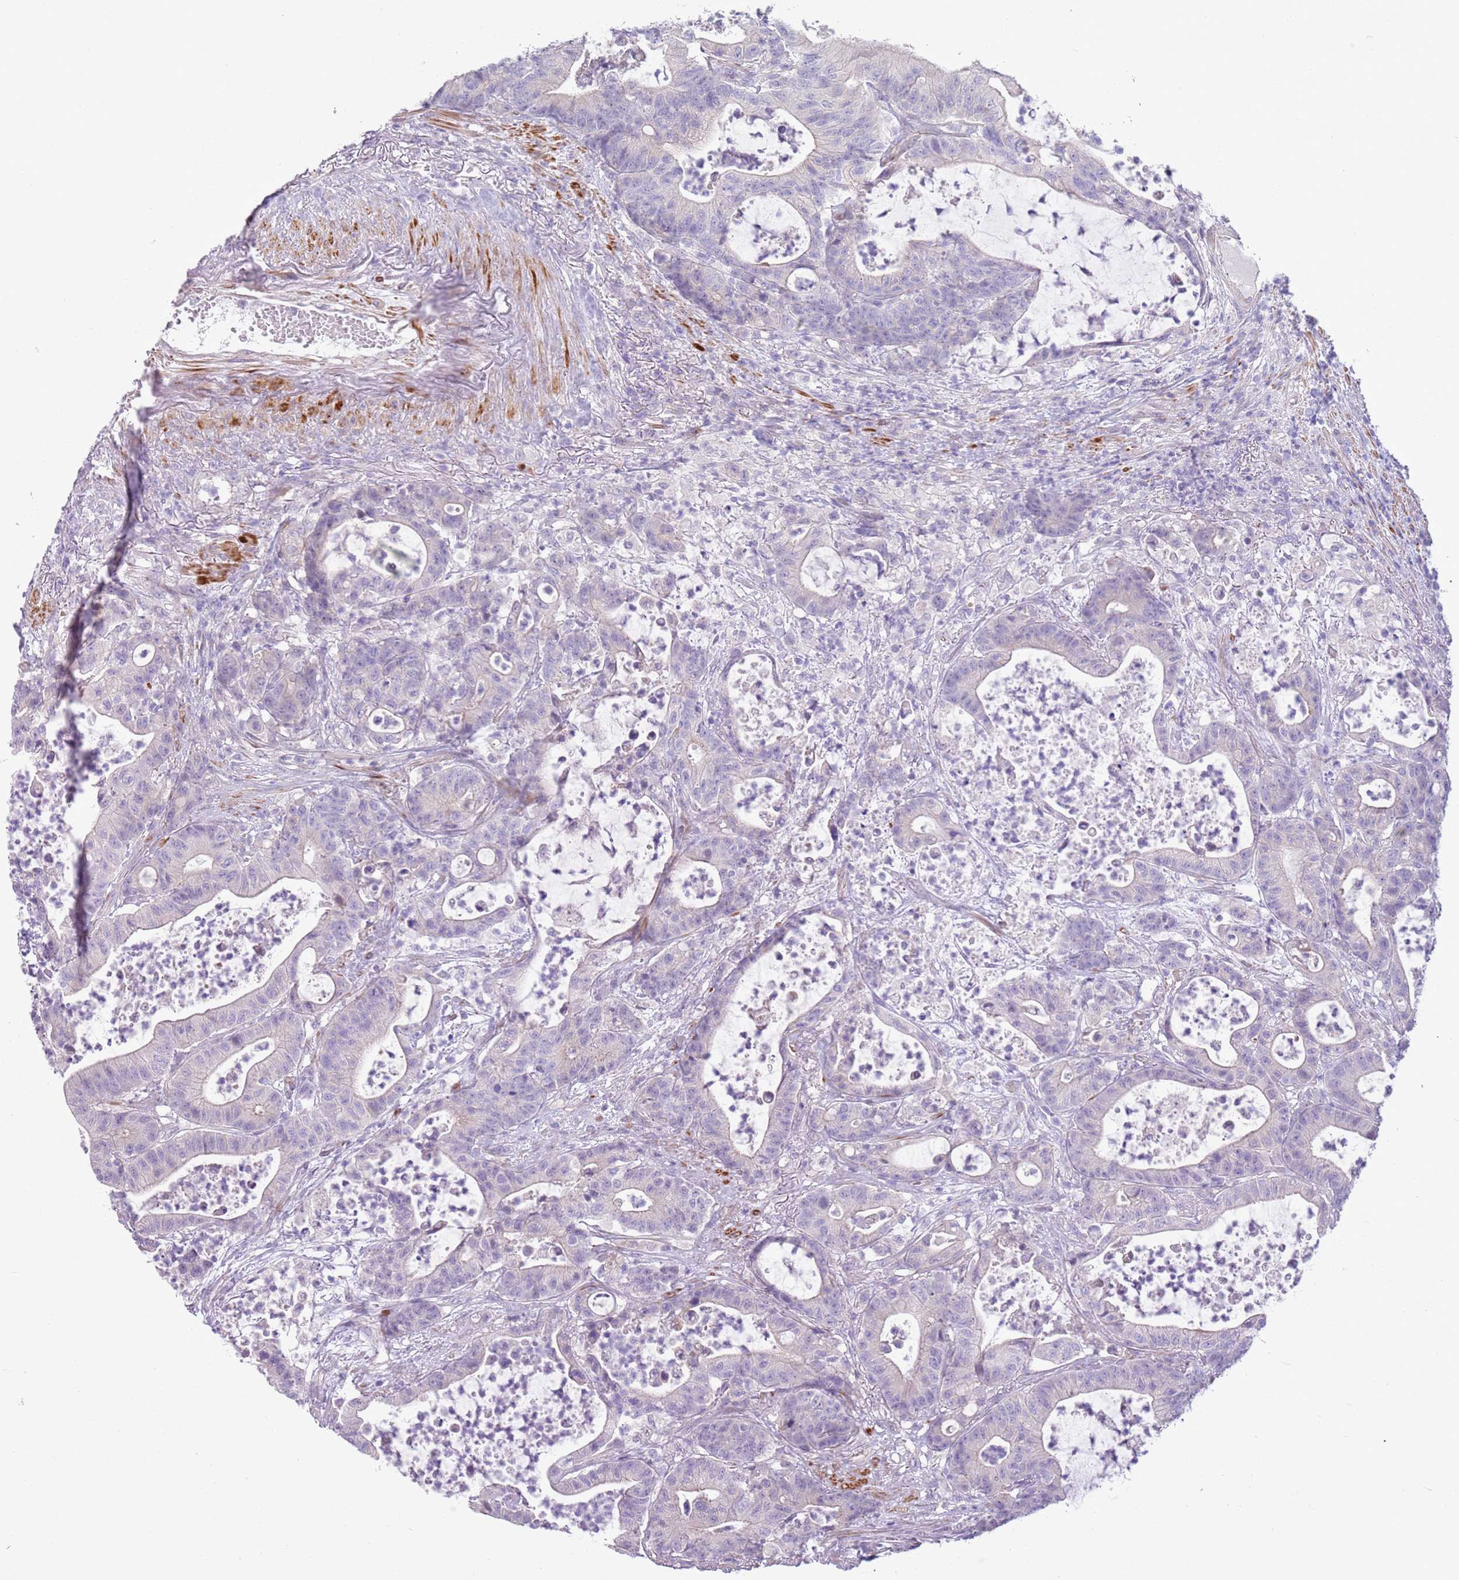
{"staining": {"intensity": "negative", "quantity": "none", "location": "none"}, "tissue": "colorectal cancer", "cell_type": "Tumor cells", "image_type": "cancer", "snomed": [{"axis": "morphology", "description": "Adenocarcinoma, NOS"}, {"axis": "topography", "description": "Colon"}], "caption": "Immunohistochemistry of colorectal cancer (adenocarcinoma) shows no staining in tumor cells.", "gene": "ZNF239", "patient": {"sex": "female", "age": 84}}